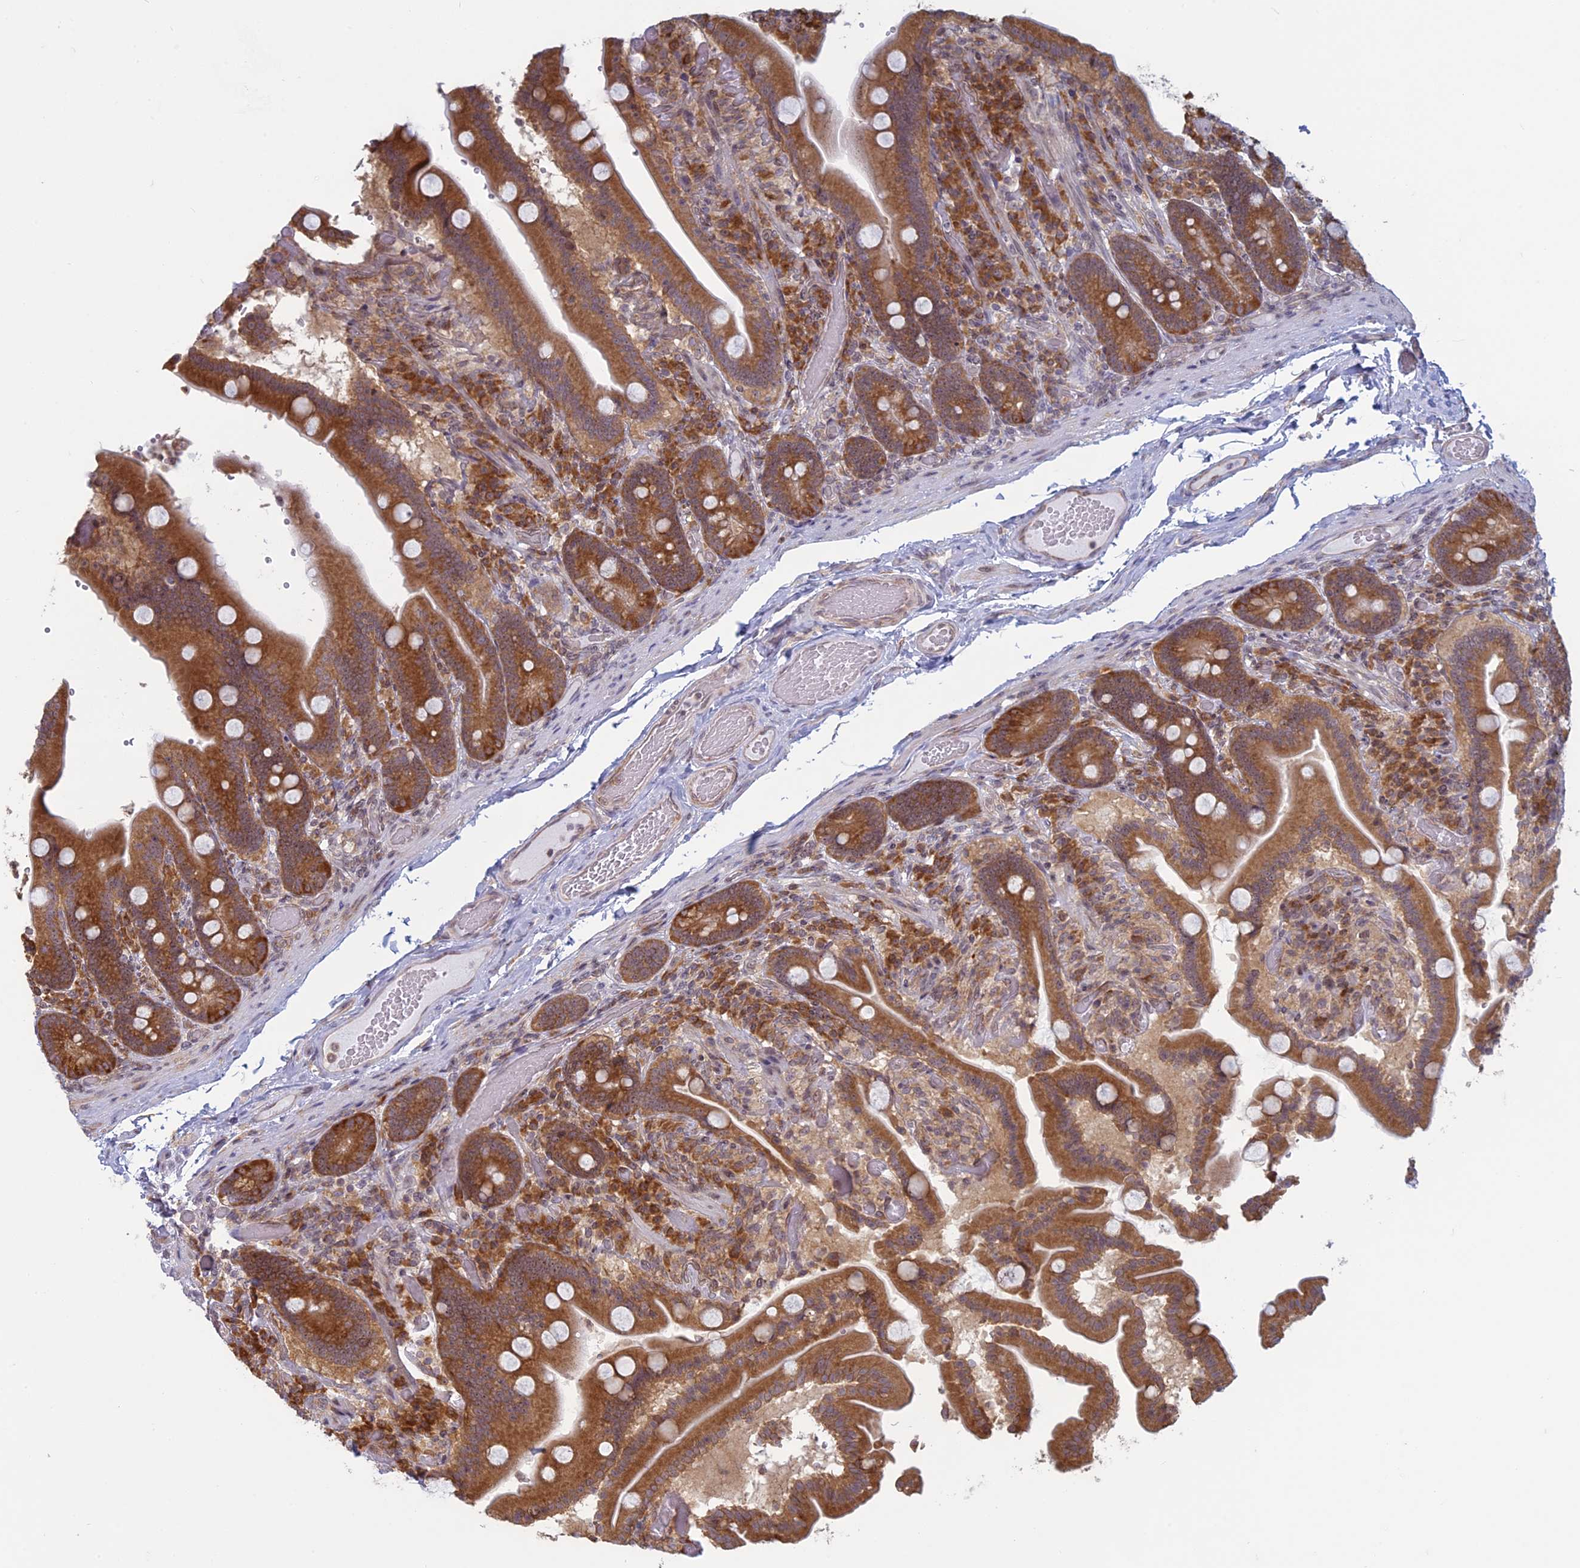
{"staining": {"intensity": "moderate", "quantity": ">75%", "location": "cytoplasmic/membranous"}, "tissue": "duodenum", "cell_type": "Glandular cells", "image_type": "normal", "snomed": [{"axis": "morphology", "description": "Normal tissue, NOS"}, {"axis": "topography", "description": "Duodenum"}], "caption": "Immunohistochemical staining of unremarkable duodenum demonstrates medium levels of moderate cytoplasmic/membranous positivity in approximately >75% of glandular cells.", "gene": "RPS19BP1", "patient": {"sex": "female", "age": 62}}